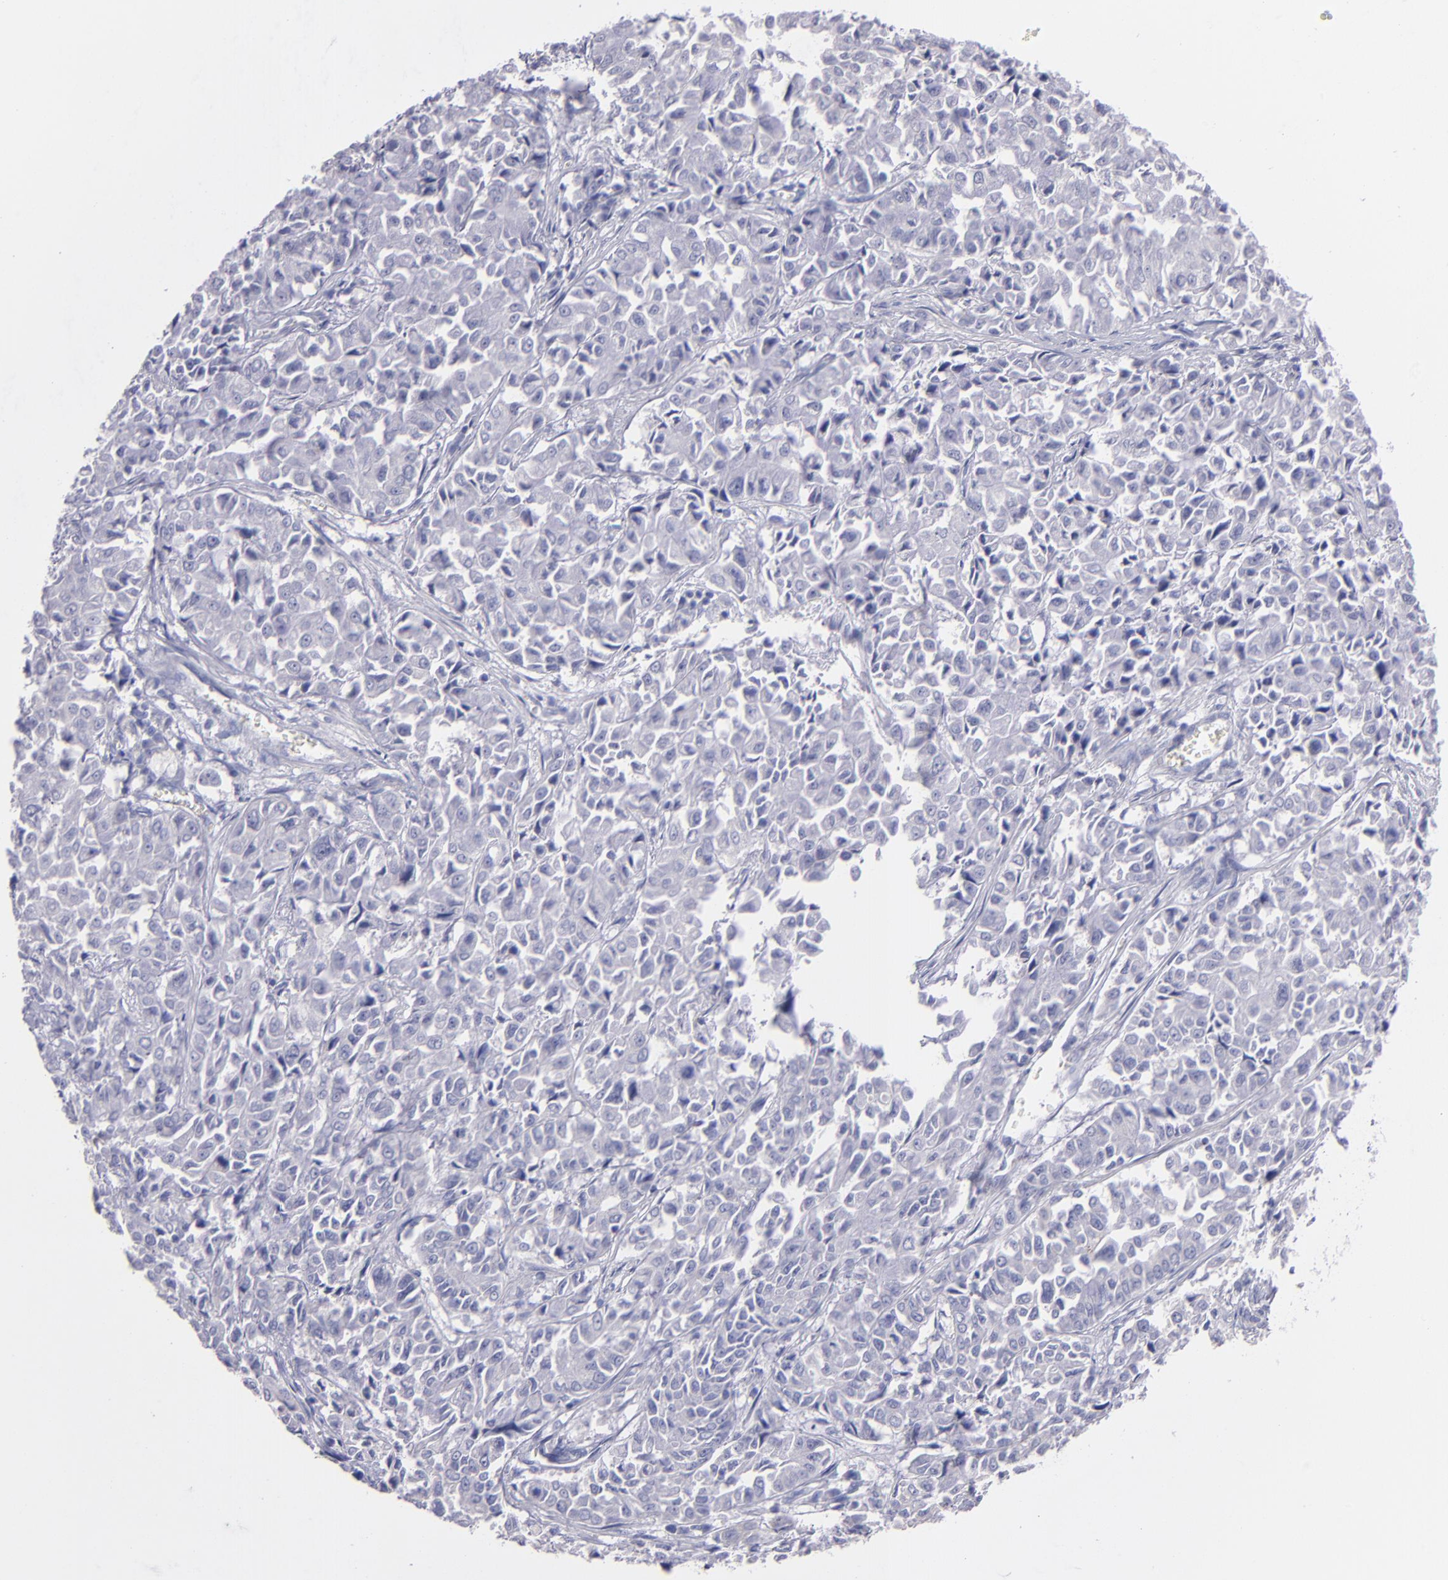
{"staining": {"intensity": "negative", "quantity": "none", "location": "none"}, "tissue": "pancreatic cancer", "cell_type": "Tumor cells", "image_type": "cancer", "snomed": [{"axis": "morphology", "description": "Adenocarcinoma, NOS"}, {"axis": "topography", "description": "Pancreas"}], "caption": "A photomicrograph of adenocarcinoma (pancreatic) stained for a protein reveals no brown staining in tumor cells. The staining is performed using DAB brown chromogen with nuclei counter-stained in using hematoxylin.", "gene": "SNAP25", "patient": {"sex": "female", "age": 52}}